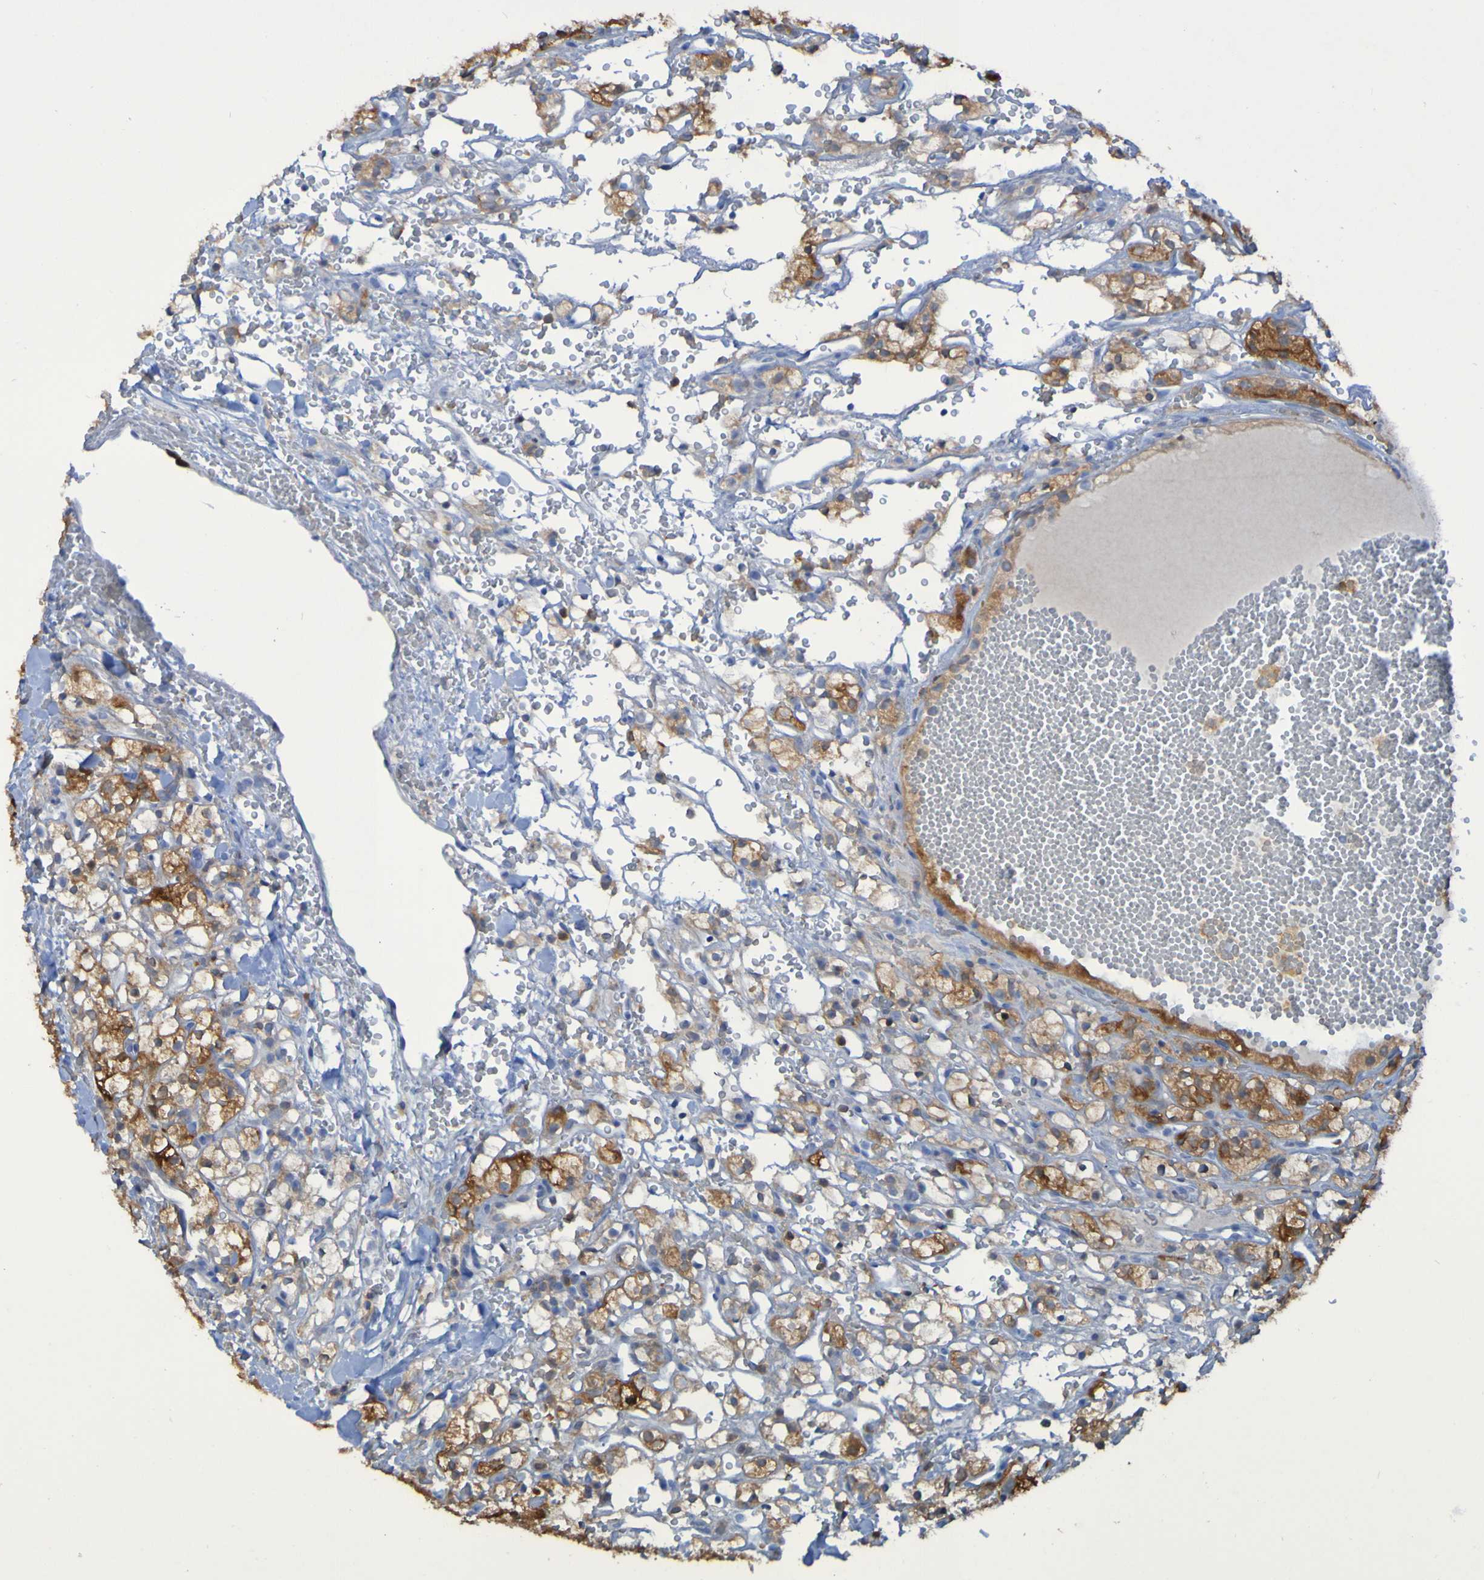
{"staining": {"intensity": "moderate", "quantity": "25%-75%", "location": "cytoplasmic/membranous"}, "tissue": "renal cancer", "cell_type": "Tumor cells", "image_type": "cancer", "snomed": [{"axis": "morphology", "description": "Adenocarcinoma, NOS"}, {"axis": "topography", "description": "Kidney"}], "caption": "The histopathology image demonstrates staining of renal cancer, revealing moderate cytoplasmic/membranous protein staining (brown color) within tumor cells.", "gene": "MPPE1", "patient": {"sex": "male", "age": 61}}